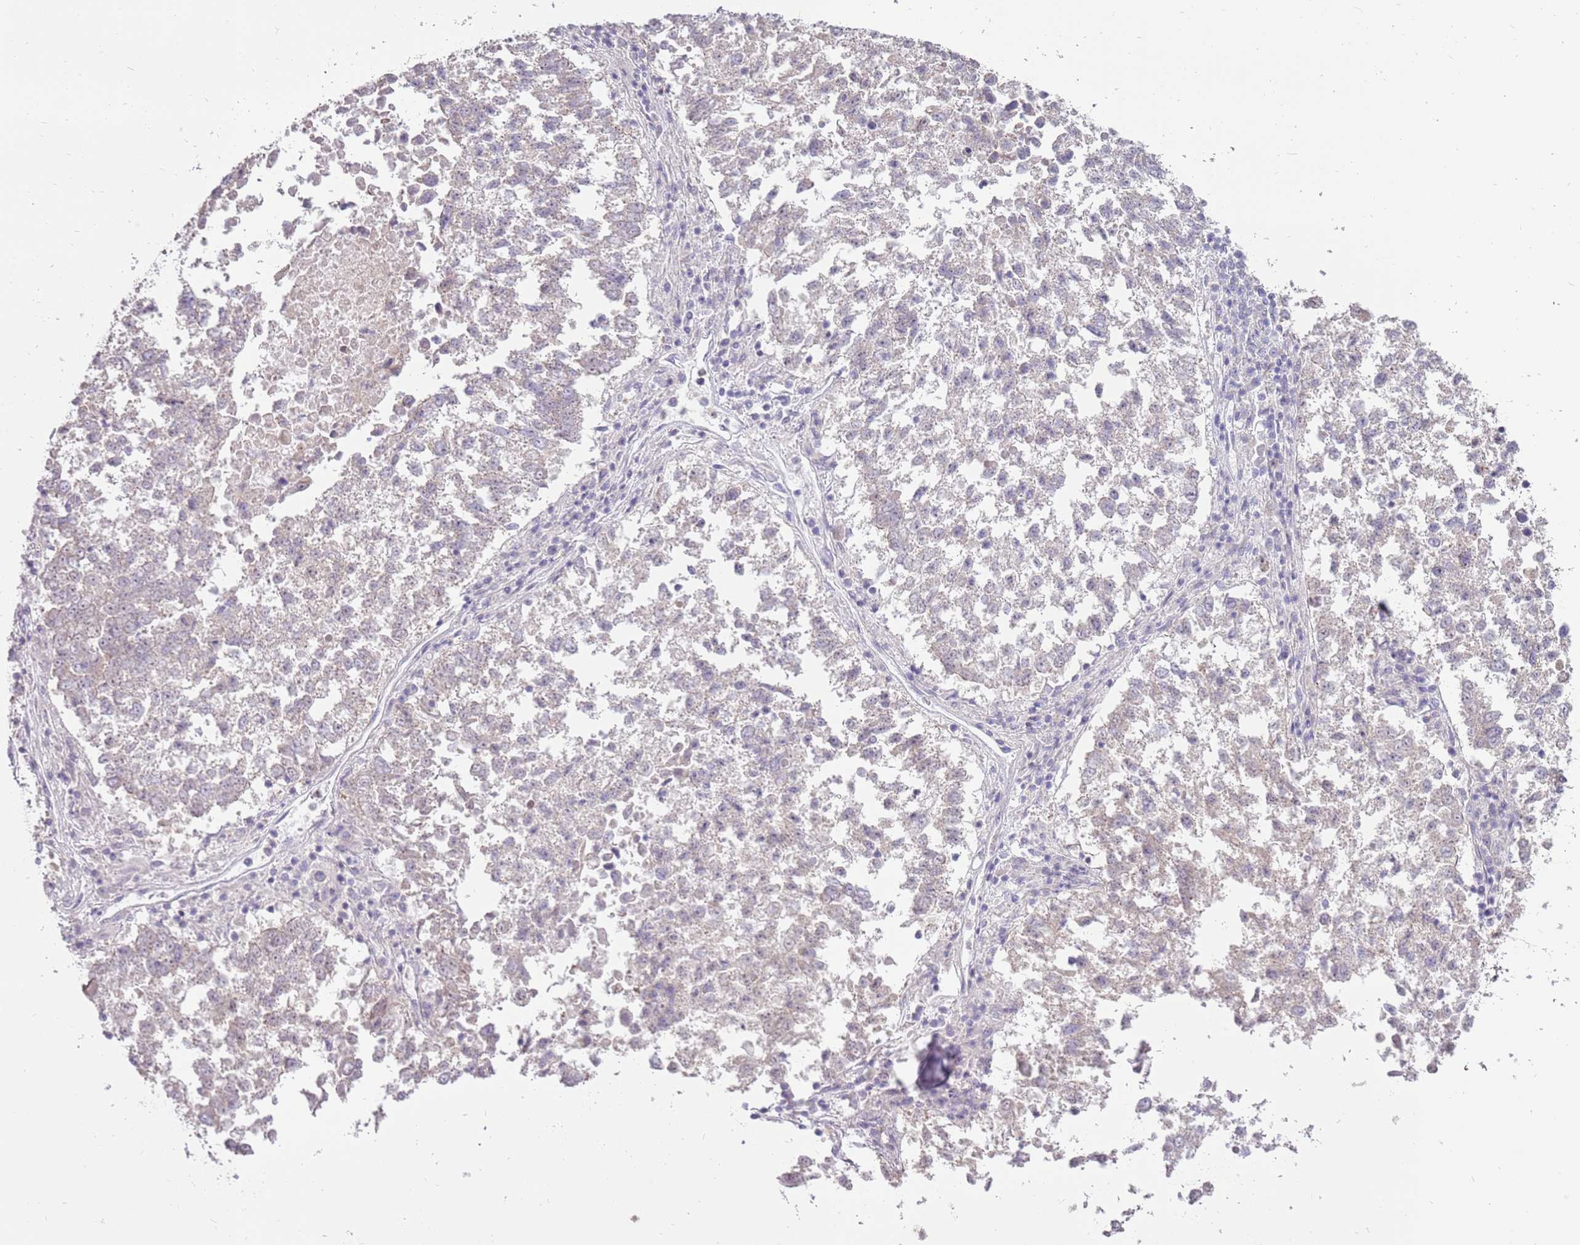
{"staining": {"intensity": "negative", "quantity": "none", "location": "none"}, "tissue": "lung cancer", "cell_type": "Tumor cells", "image_type": "cancer", "snomed": [{"axis": "morphology", "description": "Squamous cell carcinoma, NOS"}, {"axis": "topography", "description": "Lung"}], "caption": "Immunohistochemical staining of lung cancer (squamous cell carcinoma) reveals no significant positivity in tumor cells. (Stains: DAB immunohistochemistry with hematoxylin counter stain, Microscopy: brightfield microscopy at high magnification).", "gene": "SPATA31D1", "patient": {"sex": "male", "age": 73}}